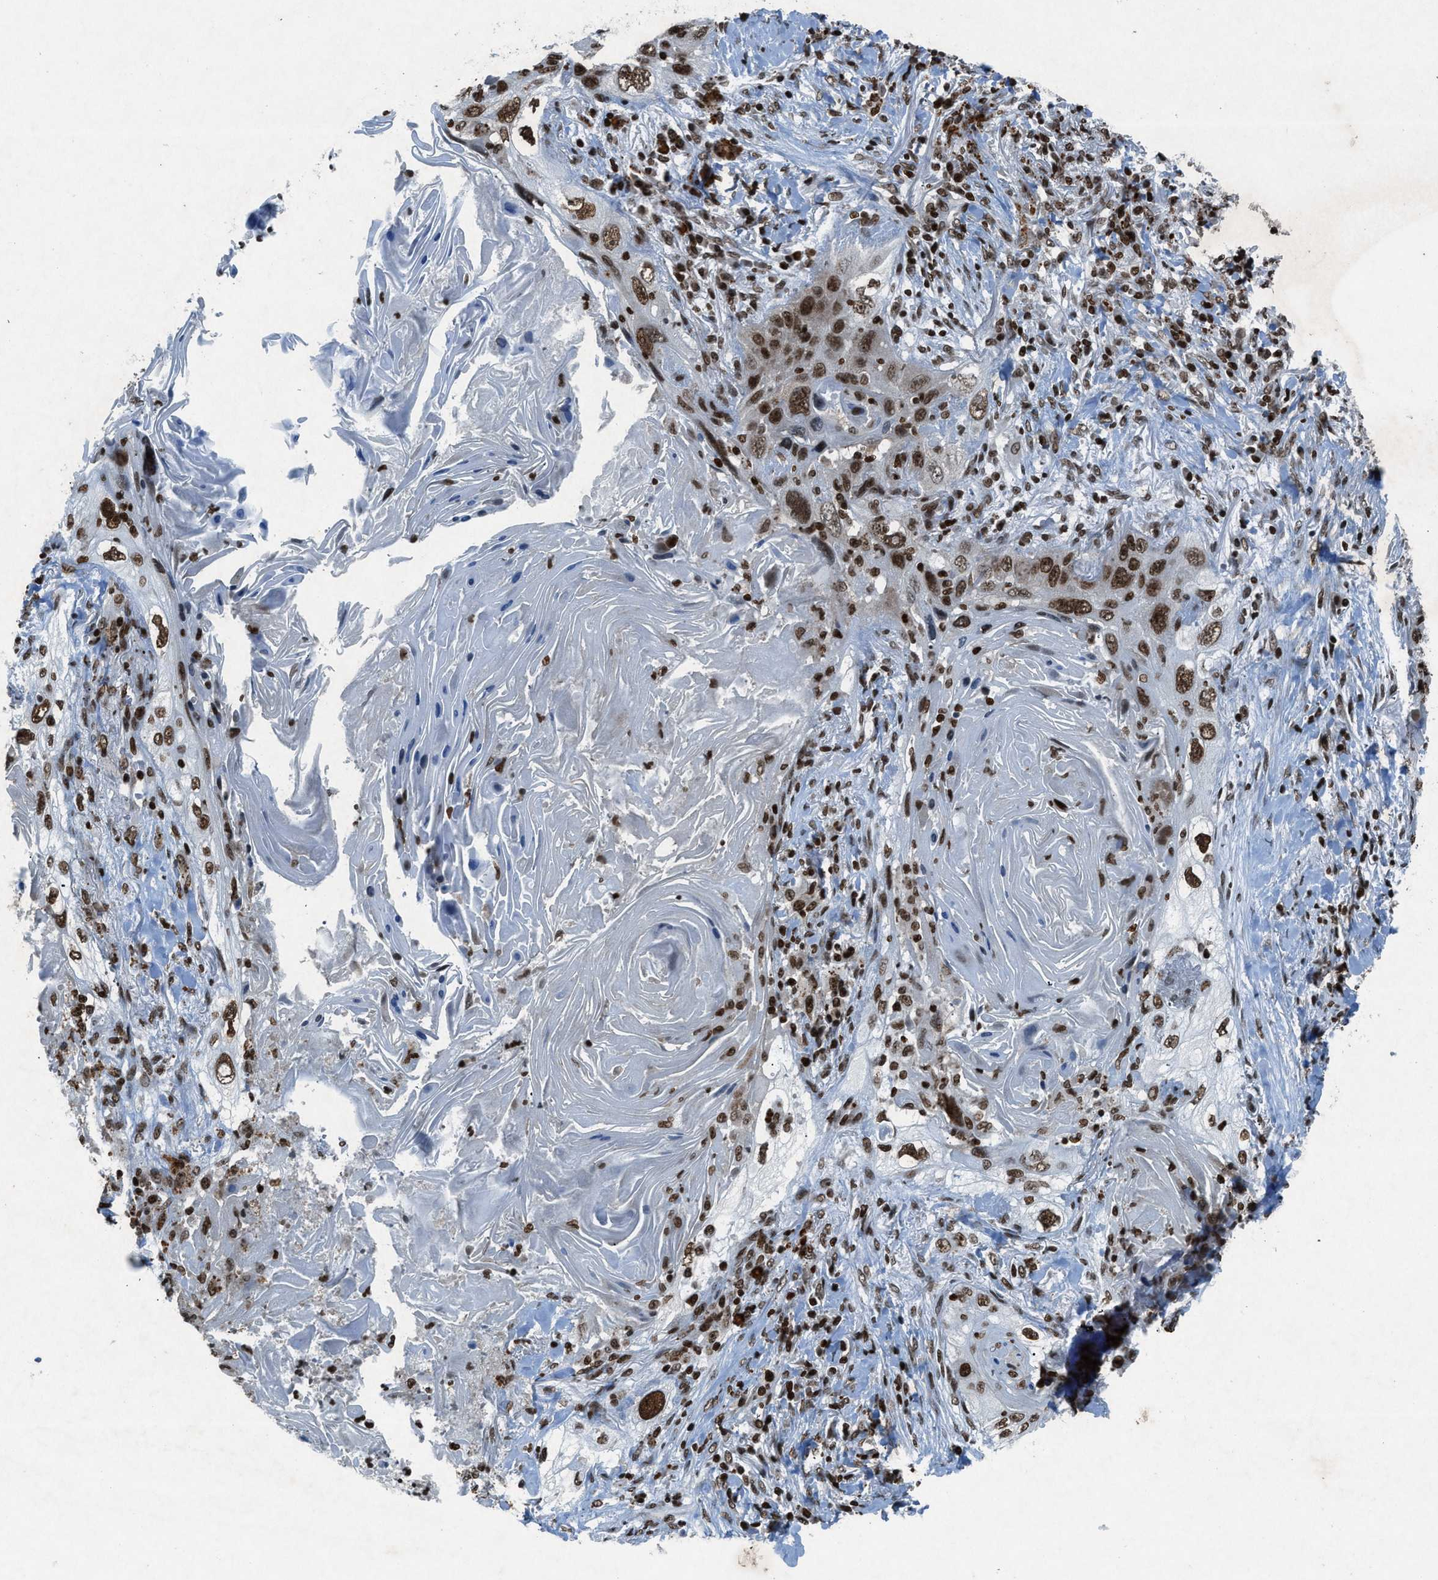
{"staining": {"intensity": "moderate", "quantity": ">75%", "location": "nuclear"}, "tissue": "lung cancer", "cell_type": "Tumor cells", "image_type": "cancer", "snomed": [{"axis": "morphology", "description": "Squamous cell carcinoma, NOS"}, {"axis": "topography", "description": "Lung"}], "caption": "IHC photomicrograph of neoplastic tissue: human lung squamous cell carcinoma stained using immunohistochemistry (IHC) exhibits medium levels of moderate protein expression localized specifically in the nuclear of tumor cells, appearing as a nuclear brown color.", "gene": "NXF1", "patient": {"sex": "female", "age": 67}}